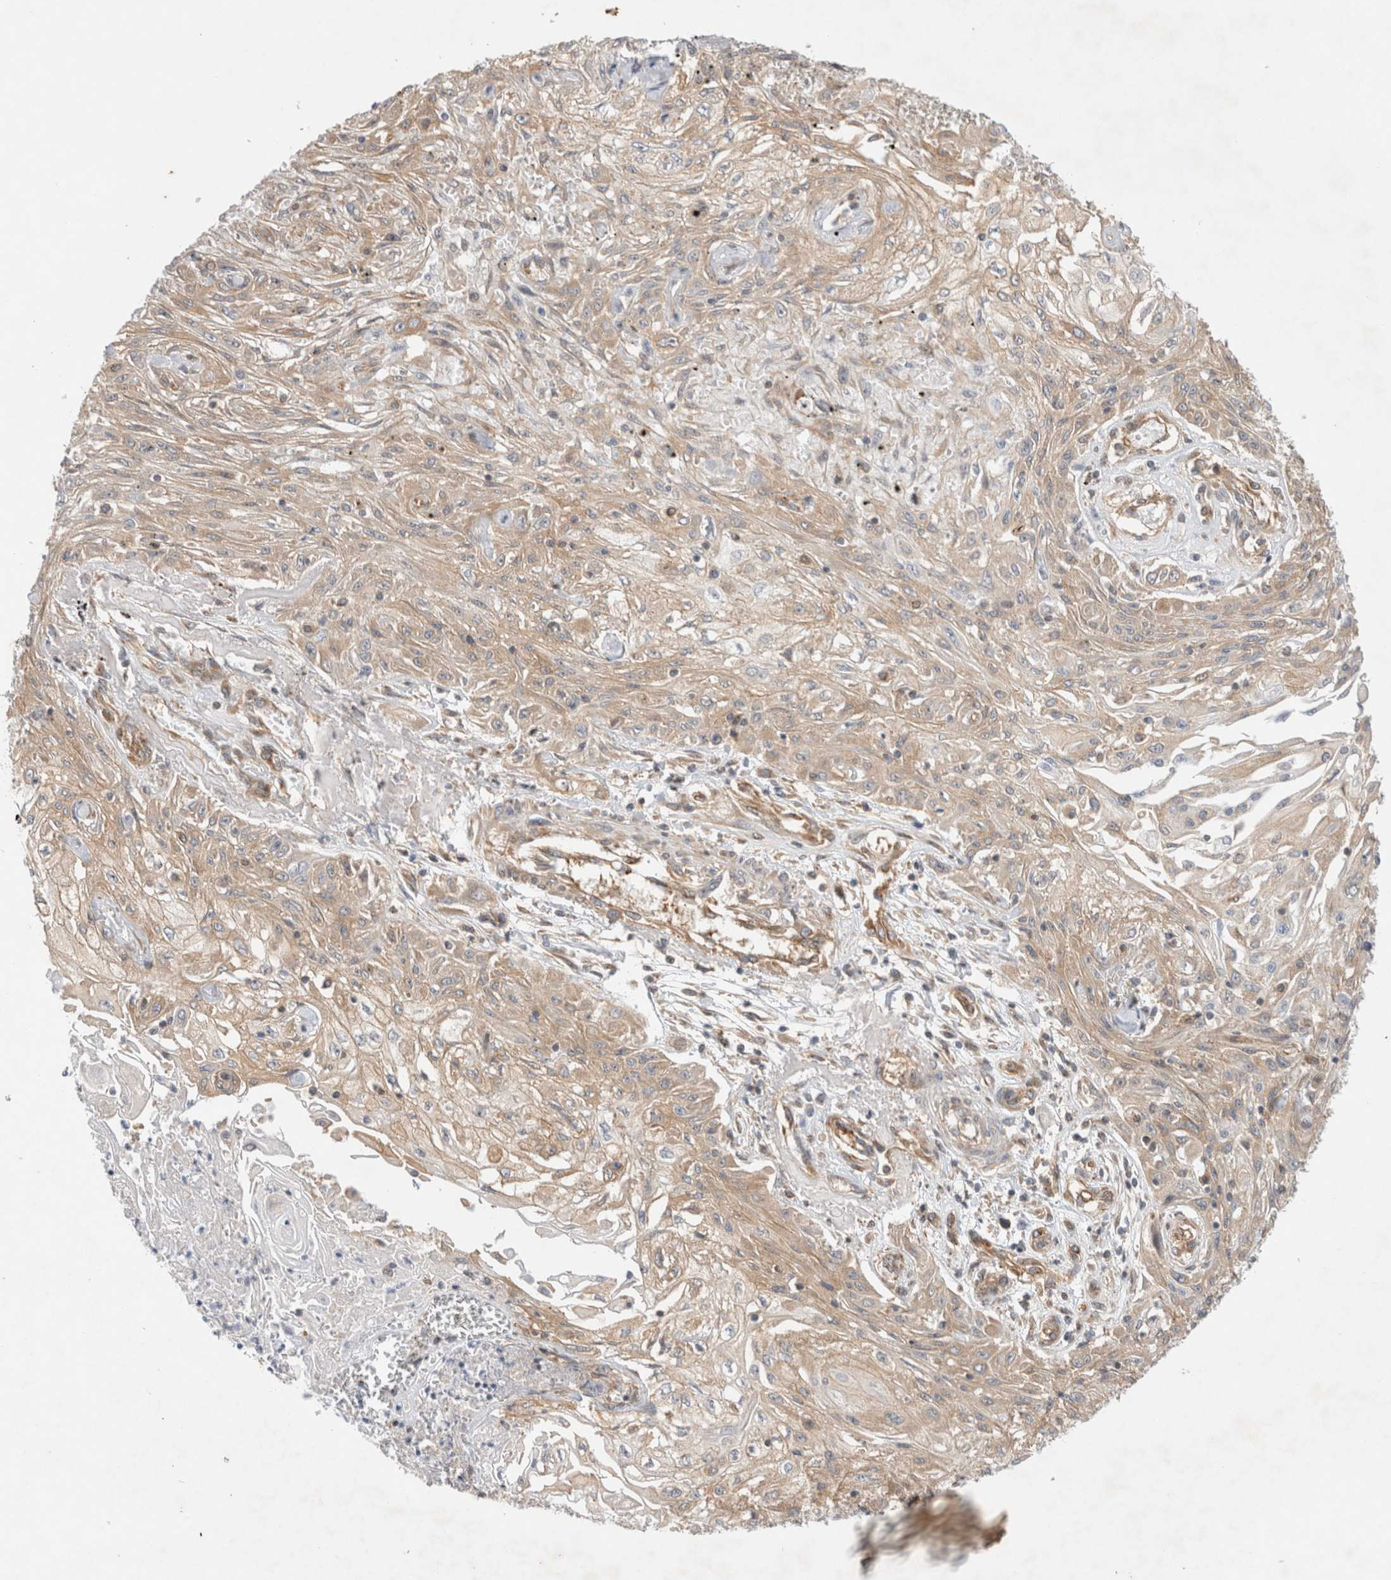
{"staining": {"intensity": "weak", "quantity": ">75%", "location": "cytoplasmic/membranous"}, "tissue": "skin cancer", "cell_type": "Tumor cells", "image_type": "cancer", "snomed": [{"axis": "morphology", "description": "Squamous cell carcinoma, NOS"}, {"axis": "morphology", "description": "Squamous cell carcinoma, metastatic, NOS"}, {"axis": "topography", "description": "Skin"}, {"axis": "topography", "description": "Lymph node"}], "caption": "A brown stain labels weak cytoplasmic/membranous positivity of a protein in human skin metastatic squamous cell carcinoma tumor cells.", "gene": "GPR150", "patient": {"sex": "male", "age": 75}}